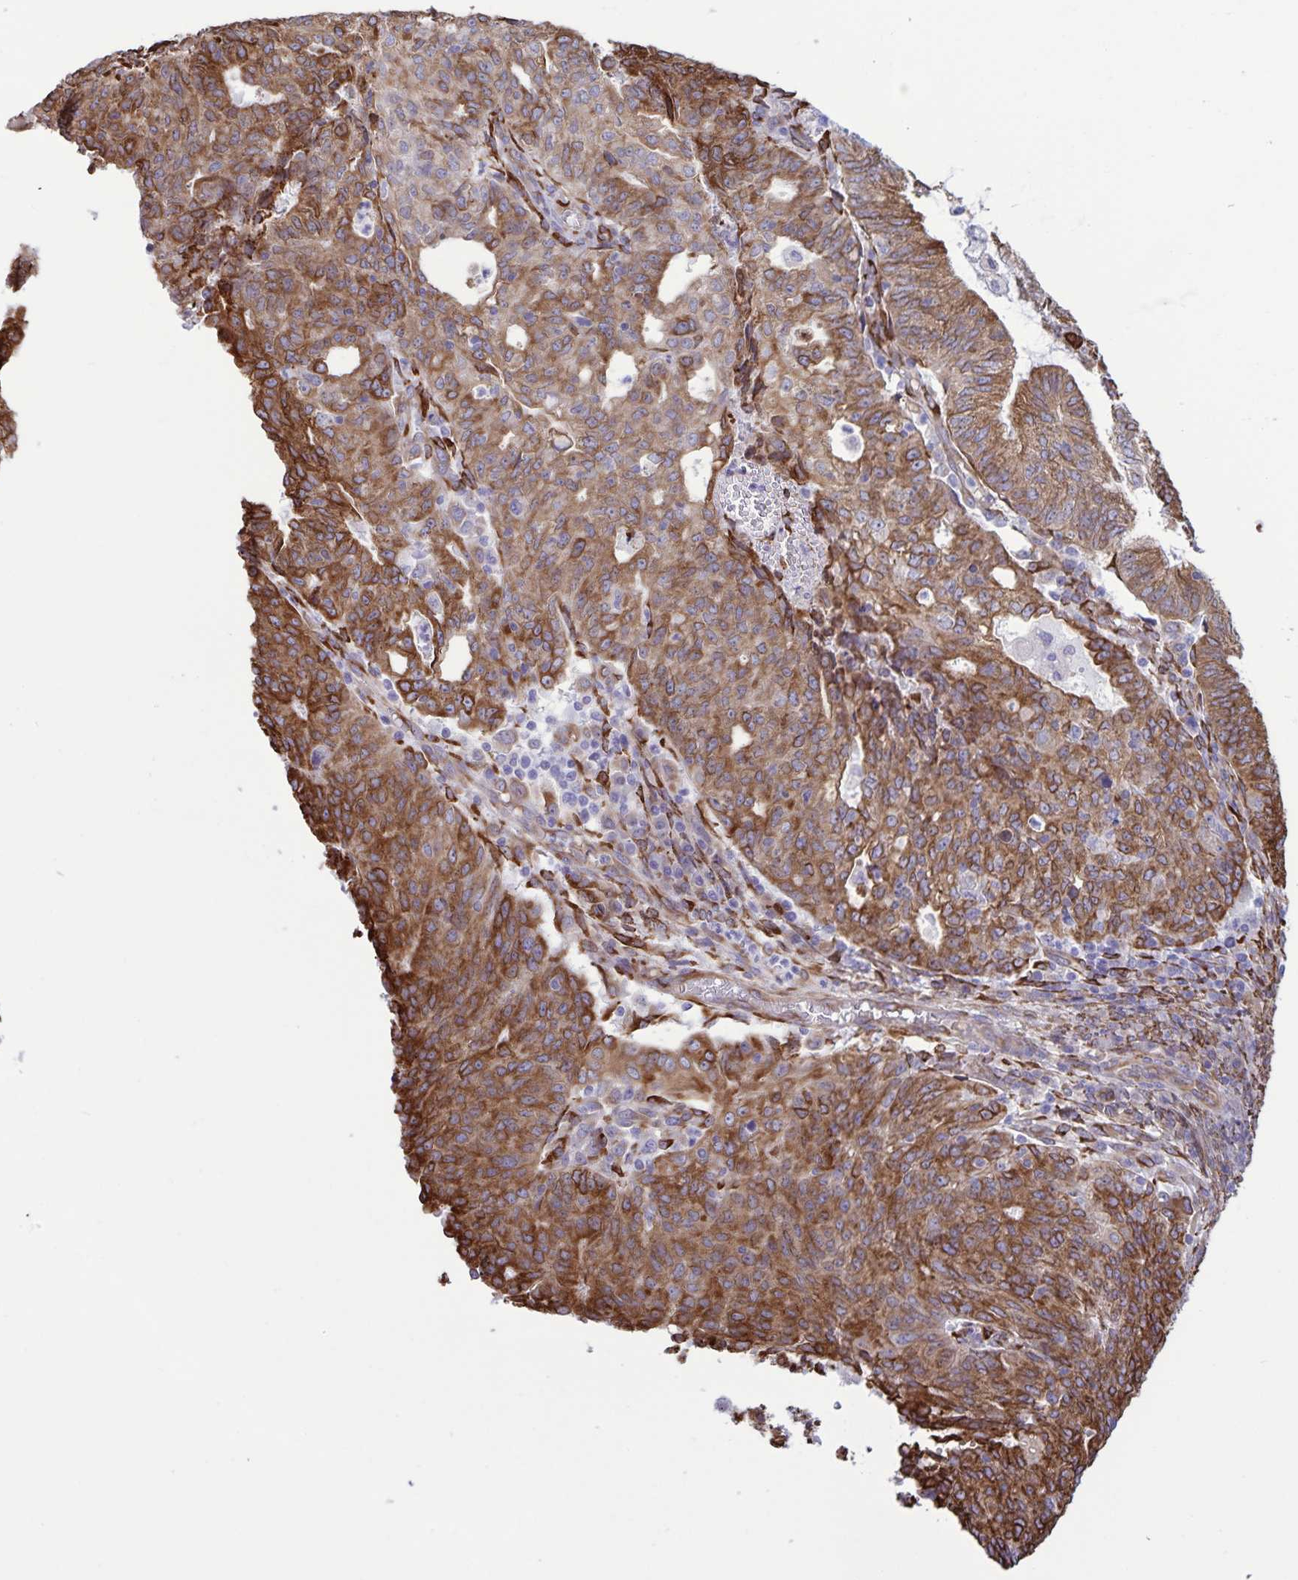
{"staining": {"intensity": "strong", "quantity": ">75%", "location": "cytoplasmic/membranous"}, "tissue": "endometrial cancer", "cell_type": "Tumor cells", "image_type": "cancer", "snomed": [{"axis": "morphology", "description": "Adenocarcinoma, NOS"}, {"axis": "topography", "description": "Endometrium"}], "caption": "Adenocarcinoma (endometrial) stained with immunohistochemistry (IHC) displays strong cytoplasmic/membranous positivity in about >75% of tumor cells.", "gene": "RCN1", "patient": {"sex": "female", "age": 82}}